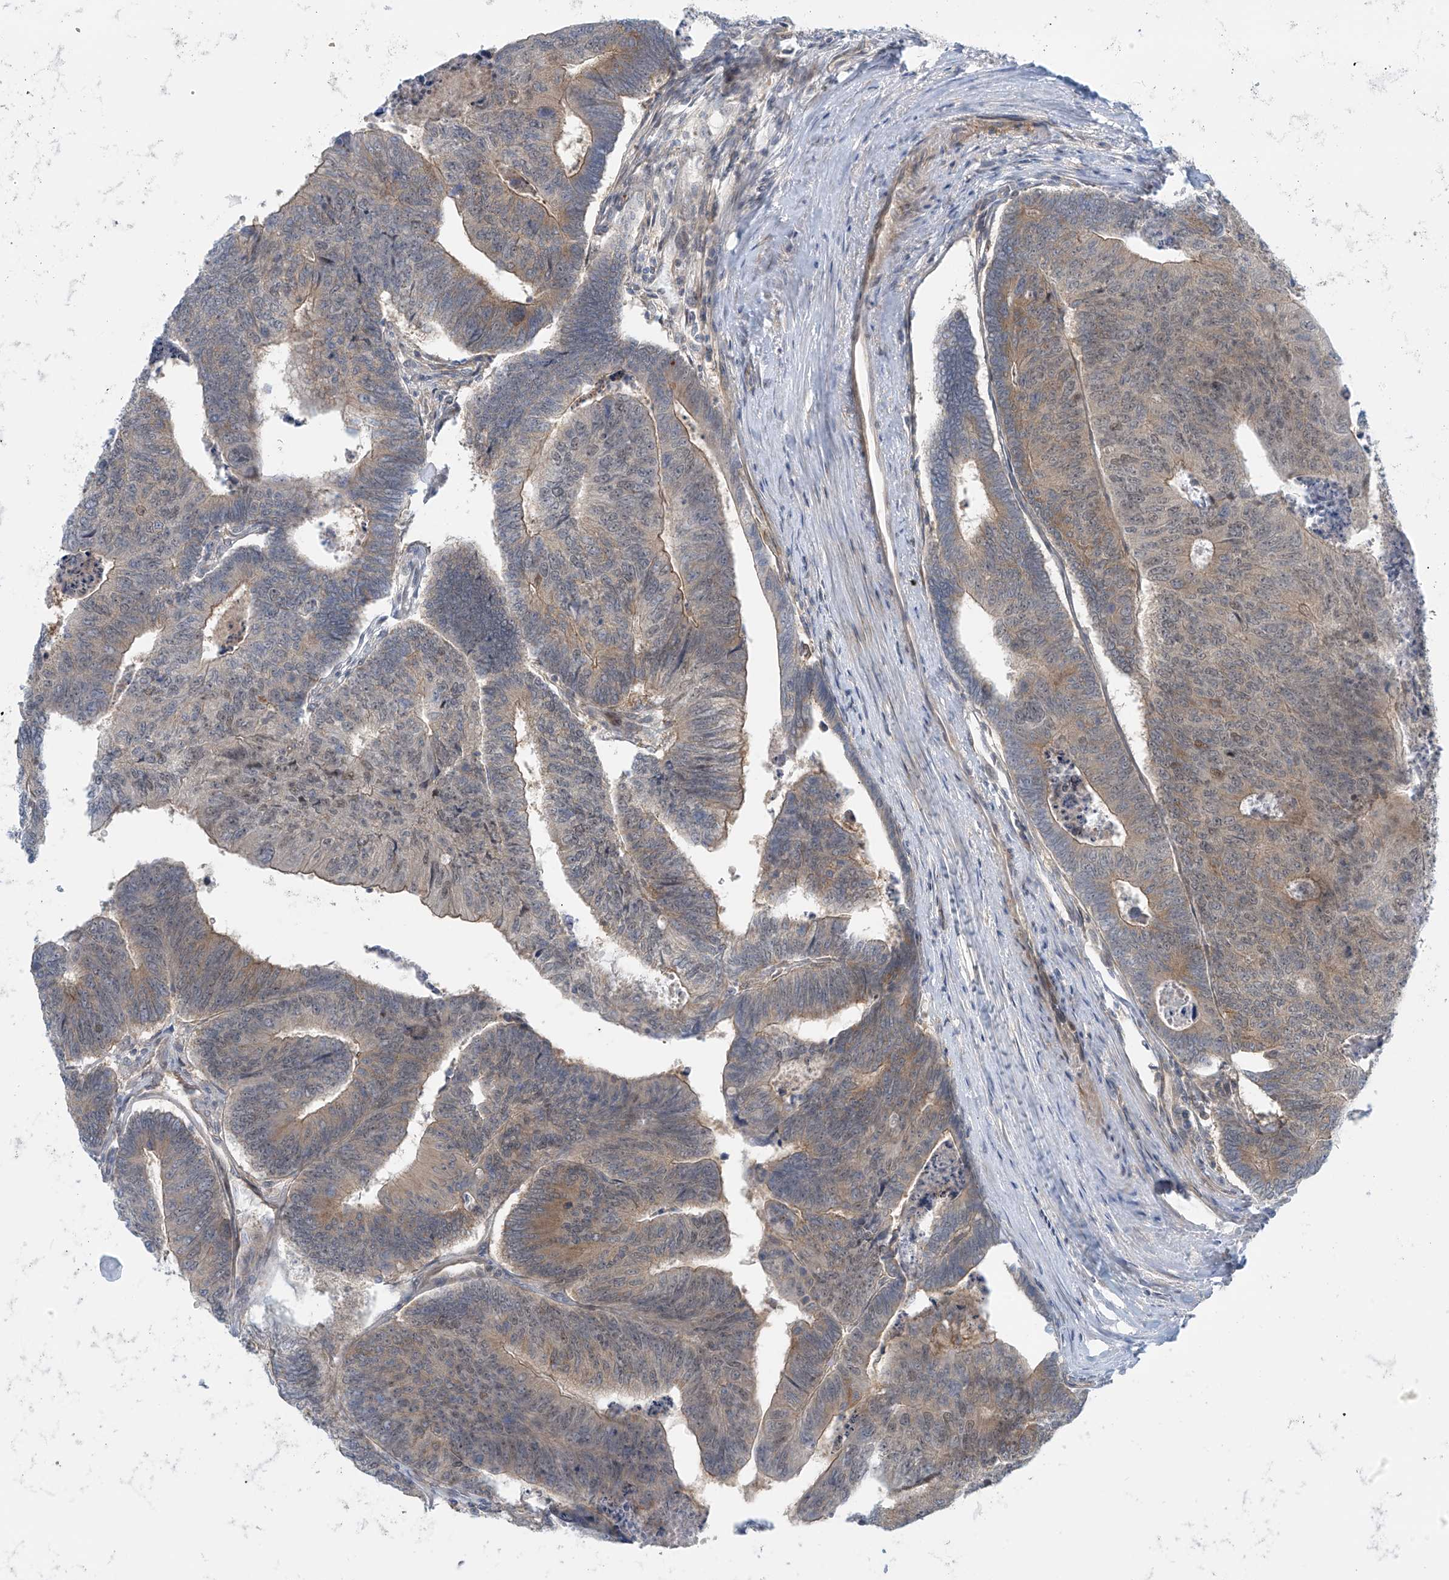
{"staining": {"intensity": "weak", "quantity": "25%-75%", "location": "cytoplasmic/membranous"}, "tissue": "colorectal cancer", "cell_type": "Tumor cells", "image_type": "cancer", "snomed": [{"axis": "morphology", "description": "Adenocarcinoma, NOS"}, {"axis": "topography", "description": "Colon"}], "caption": "About 25%-75% of tumor cells in human colorectal cancer (adenocarcinoma) demonstrate weak cytoplasmic/membranous protein expression as visualized by brown immunohistochemical staining.", "gene": "FSD1L", "patient": {"sex": "female", "age": 67}}